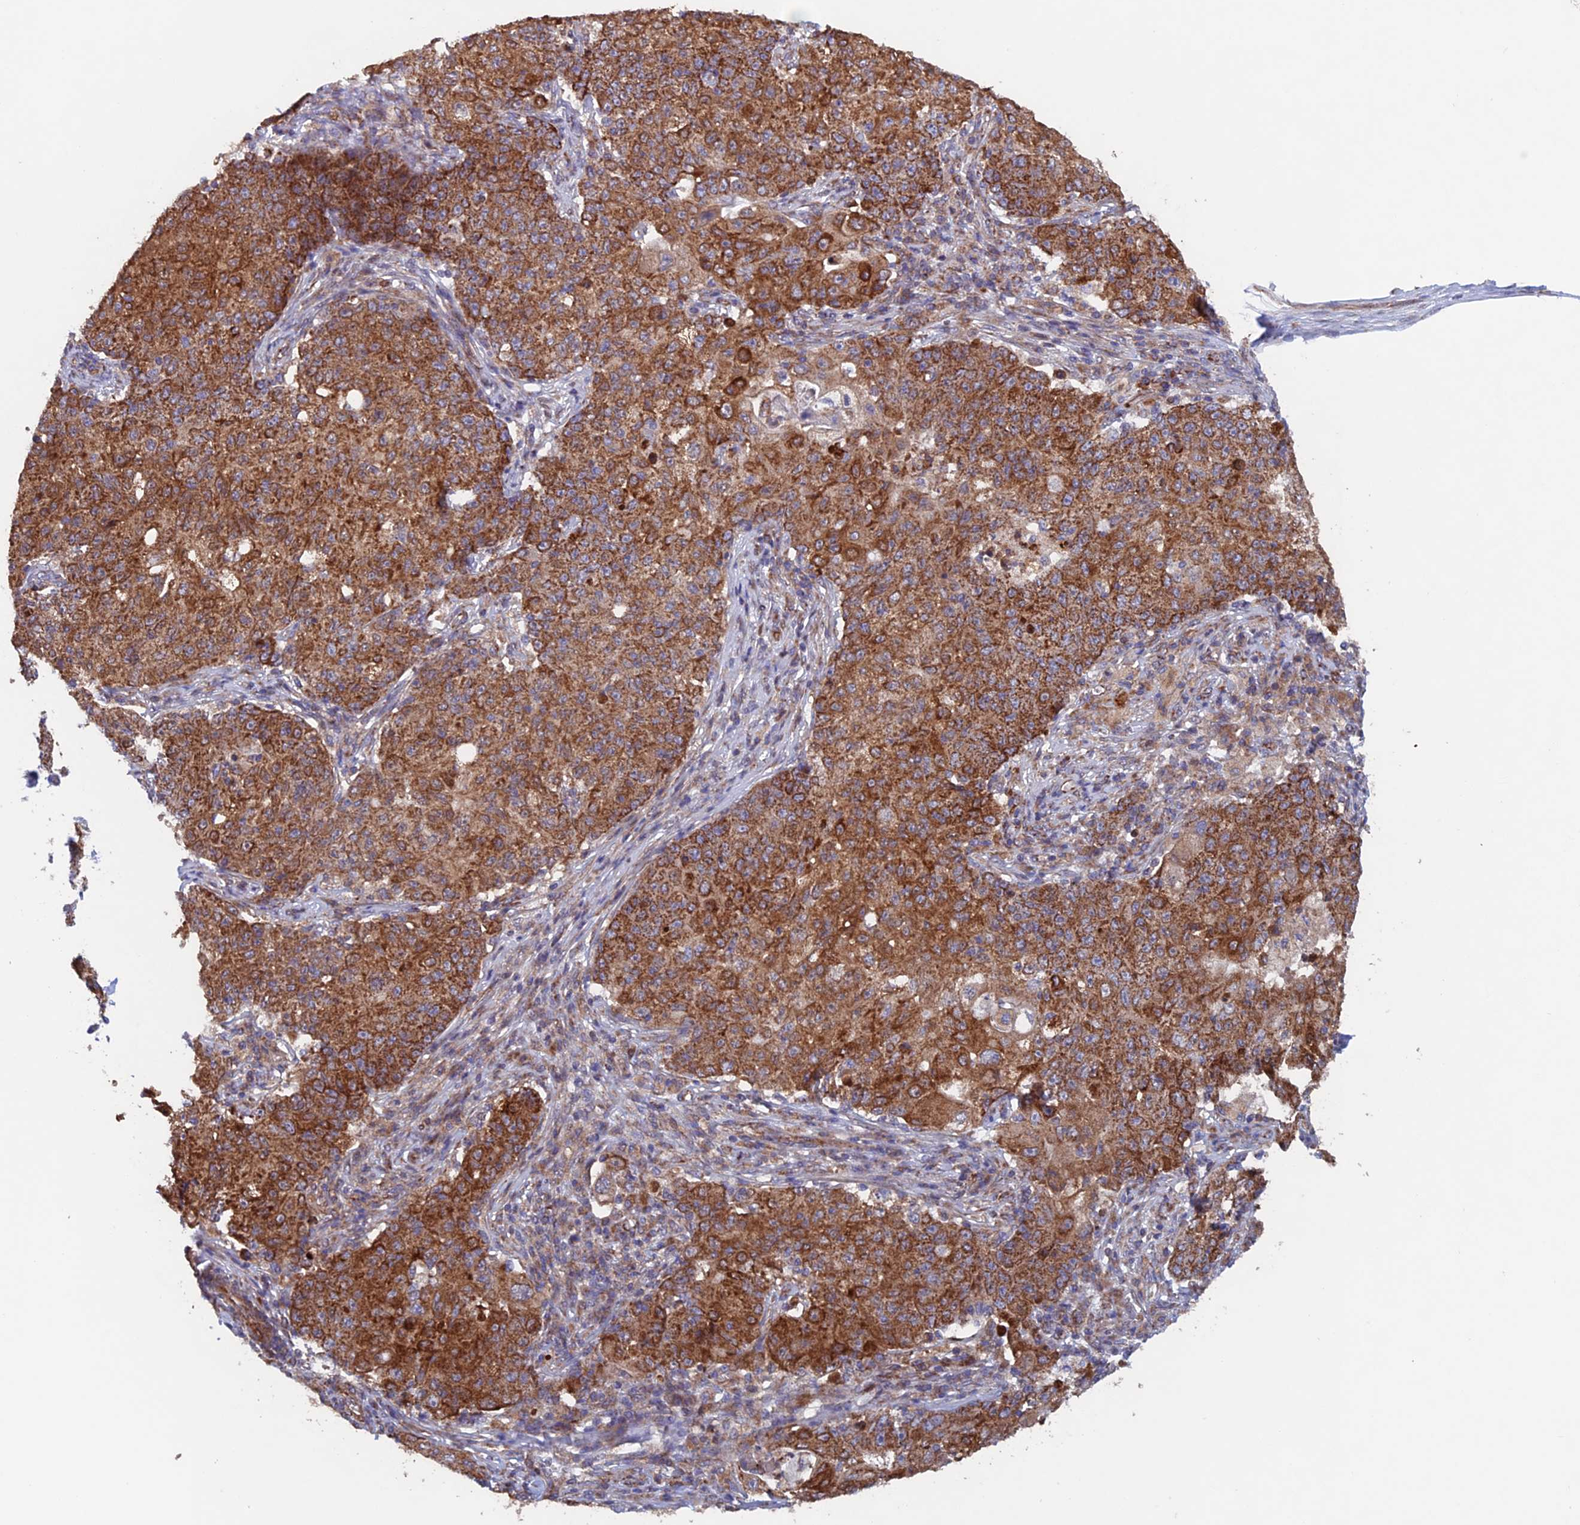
{"staining": {"intensity": "strong", "quantity": ">75%", "location": "cytoplasmic/membranous"}, "tissue": "ovarian cancer", "cell_type": "Tumor cells", "image_type": "cancer", "snomed": [{"axis": "morphology", "description": "Carcinoma, endometroid"}, {"axis": "topography", "description": "Ovary"}], "caption": "Tumor cells show high levels of strong cytoplasmic/membranous staining in approximately >75% of cells in ovarian cancer (endometroid carcinoma). The protein of interest is stained brown, and the nuclei are stained in blue (DAB (3,3'-diaminobenzidine) IHC with brightfield microscopy, high magnification).", "gene": "MRPL1", "patient": {"sex": "female", "age": 42}}